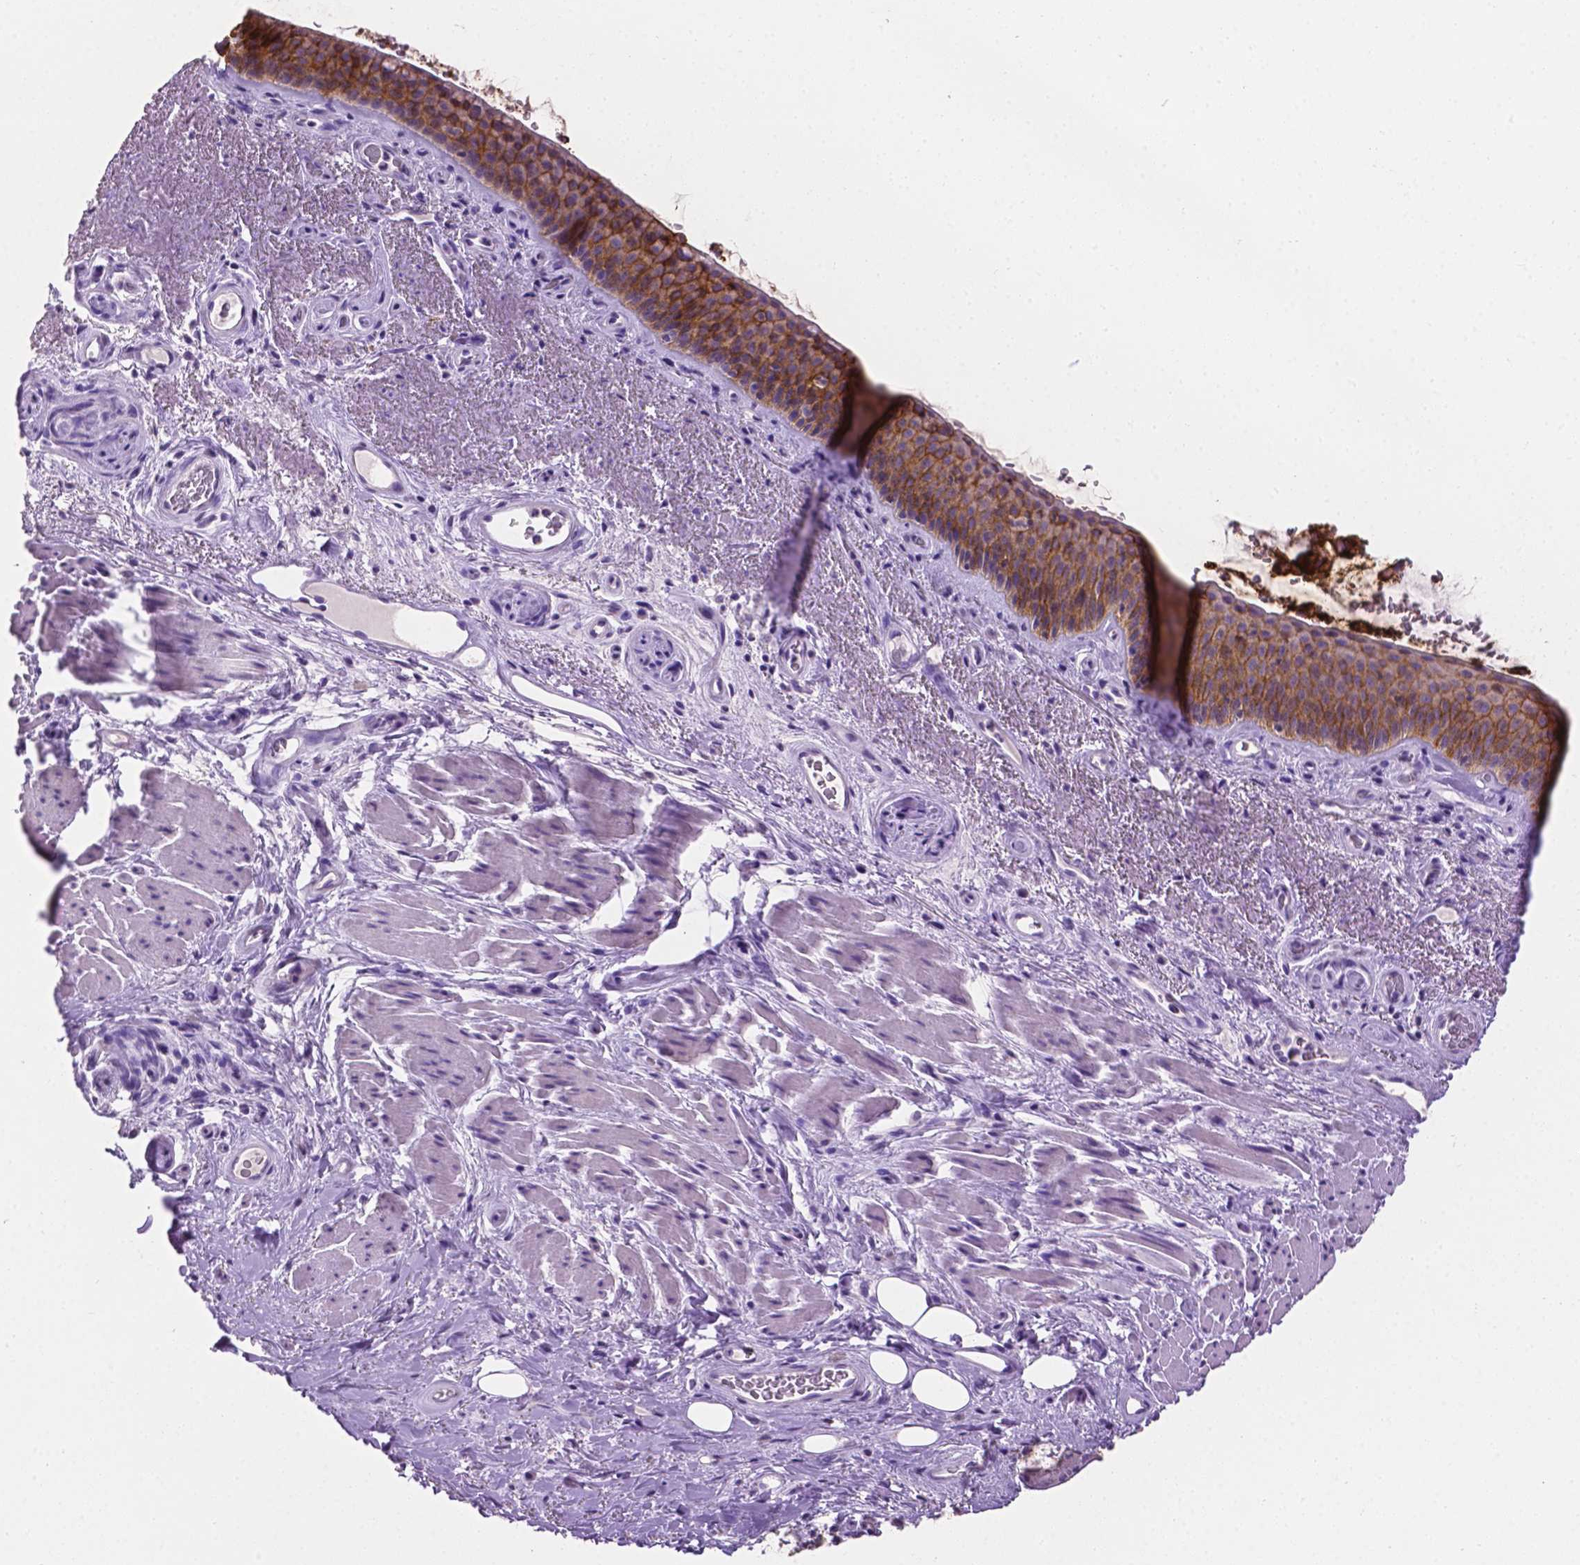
{"staining": {"intensity": "strong", "quantity": ">75%", "location": "cytoplasmic/membranous"}, "tissue": "bronchus", "cell_type": "Respiratory epithelial cells", "image_type": "normal", "snomed": [{"axis": "morphology", "description": "Normal tissue, NOS"}, {"axis": "topography", "description": "Bronchus"}], "caption": "This is a histology image of immunohistochemistry (IHC) staining of normal bronchus, which shows strong staining in the cytoplasmic/membranous of respiratory epithelial cells.", "gene": "TACSTD2", "patient": {"sex": "male", "age": 48}}